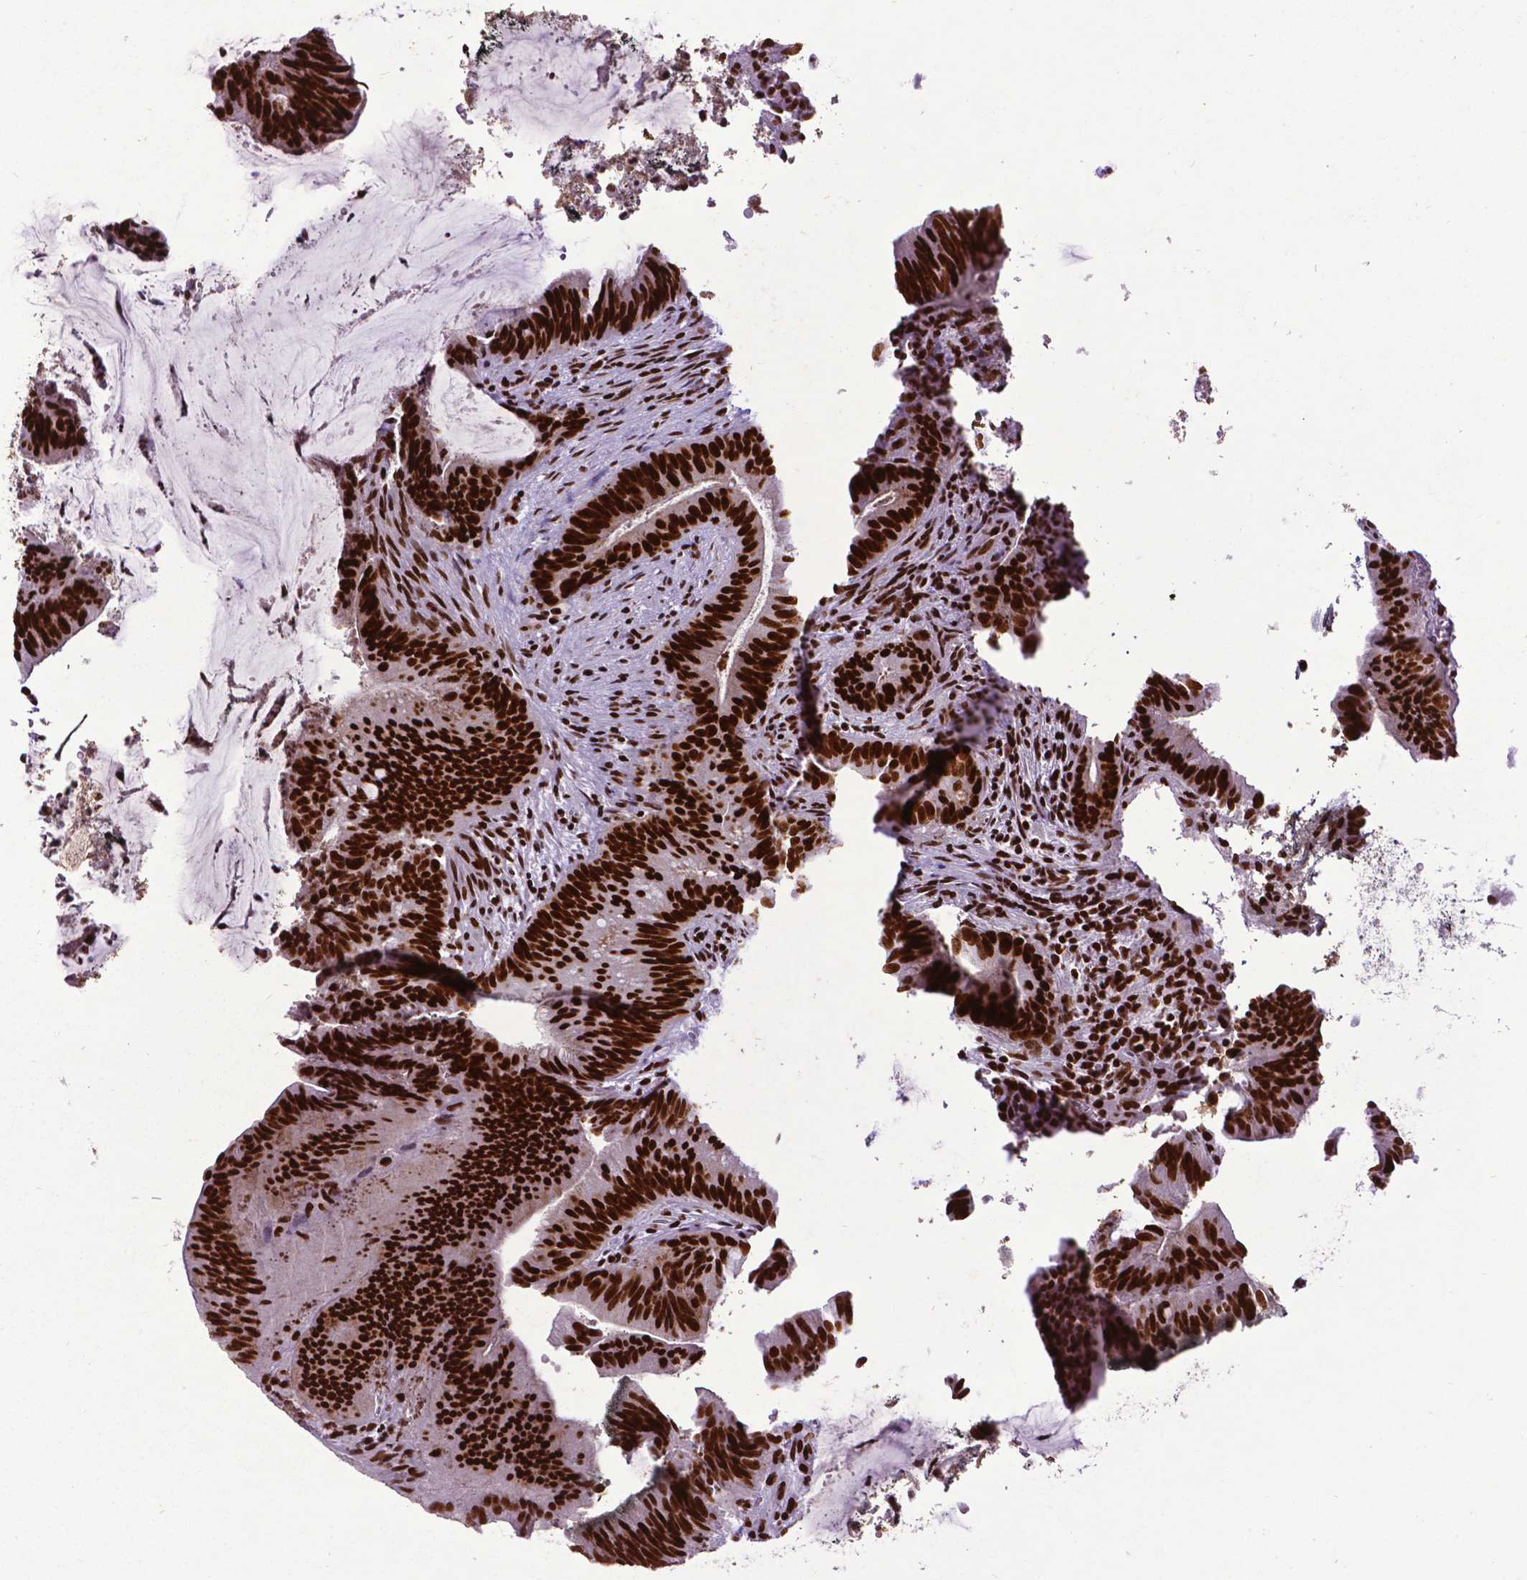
{"staining": {"intensity": "strong", "quantity": ">75%", "location": "nuclear"}, "tissue": "colorectal cancer", "cell_type": "Tumor cells", "image_type": "cancer", "snomed": [{"axis": "morphology", "description": "Adenocarcinoma, NOS"}, {"axis": "topography", "description": "Colon"}], "caption": "About >75% of tumor cells in colorectal adenocarcinoma show strong nuclear protein expression as visualized by brown immunohistochemical staining.", "gene": "CTCF", "patient": {"sex": "female", "age": 43}}